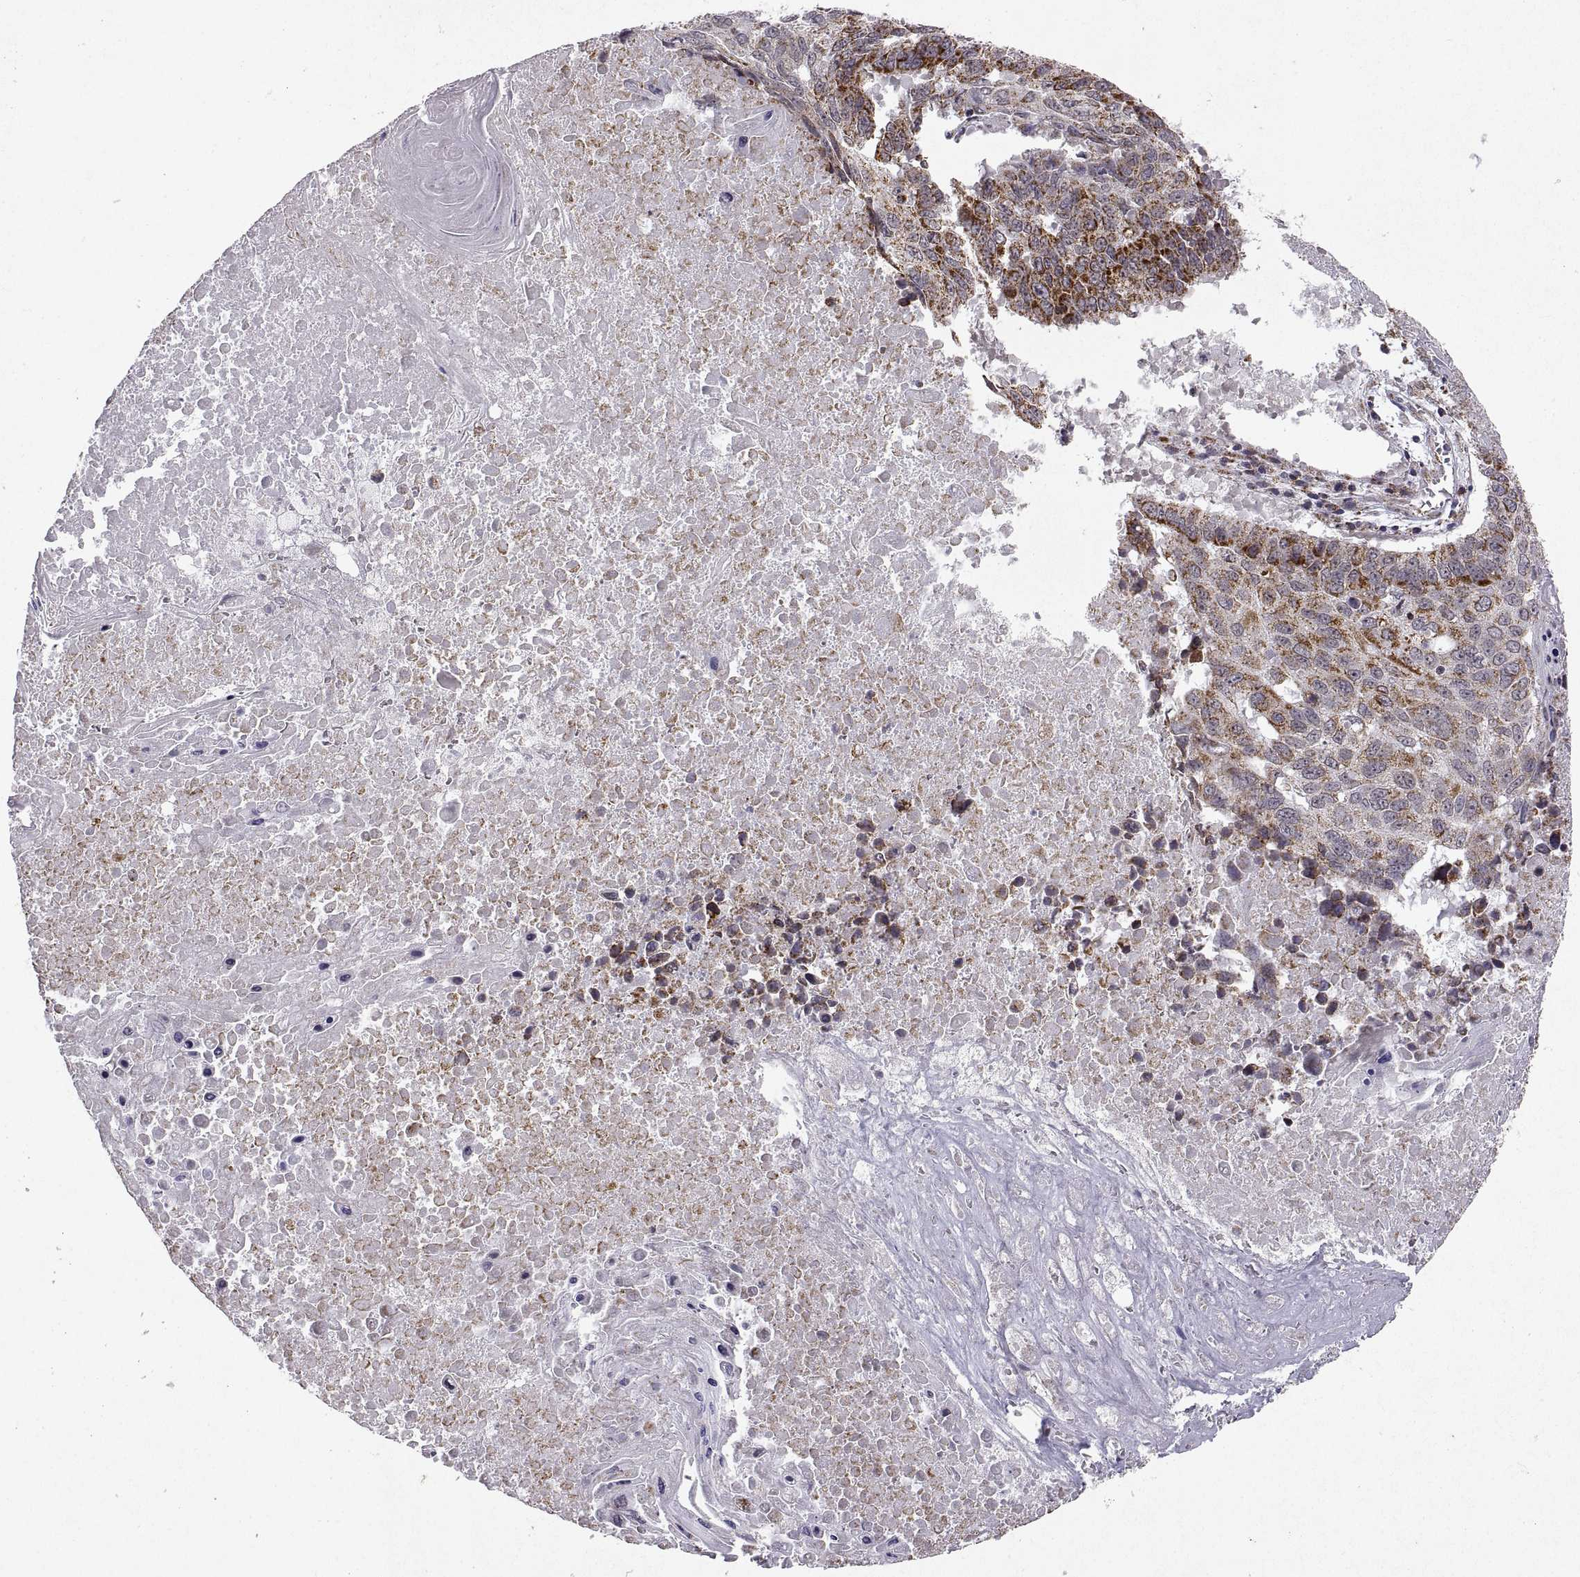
{"staining": {"intensity": "strong", "quantity": "<25%", "location": "cytoplasmic/membranous"}, "tissue": "lung cancer", "cell_type": "Tumor cells", "image_type": "cancer", "snomed": [{"axis": "morphology", "description": "Squamous cell carcinoma, NOS"}, {"axis": "topography", "description": "Lung"}], "caption": "The immunohistochemical stain highlights strong cytoplasmic/membranous positivity in tumor cells of lung cancer tissue.", "gene": "MANBAL", "patient": {"sex": "male", "age": 73}}